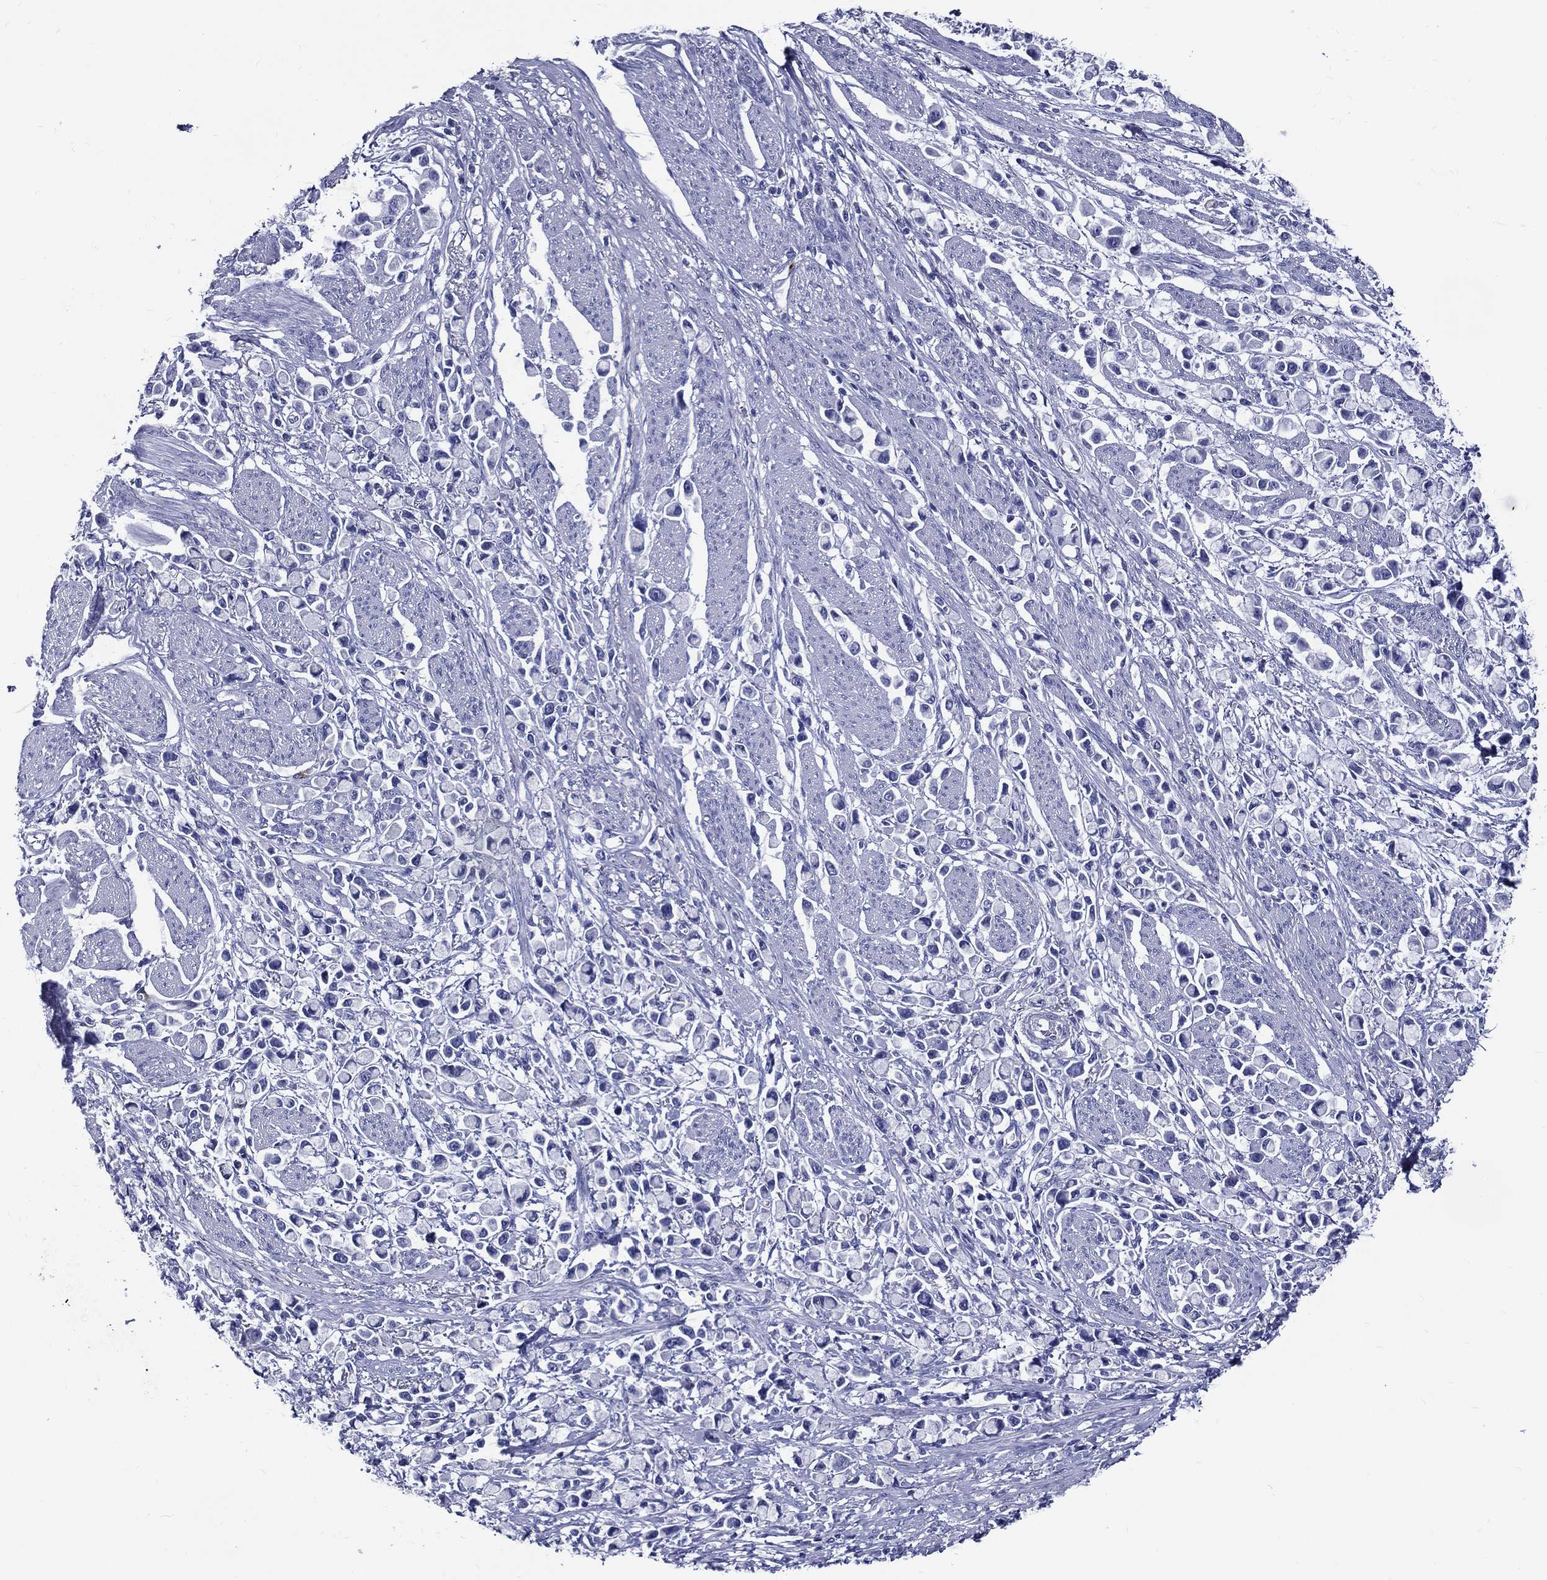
{"staining": {"intensity": "negative", "quantity": "none", "location": "none"}, "tissue": "stomach cancer", "cell_type": "Tumor cells", "image_type": "cancer", "snomed": [{"axis": "morphology", "description": "Adenocarcinoma, NOS"}, {"axis": "topography", "description": "Stomach"}], "caption": "Human stomach cancer (adenocarcinoma) stained for a protein using immunohistochemistry (IHC) displays no positivity in tumor cells.", "gene": "ACE2", "patient": {"sex": "female", "age": 81}}